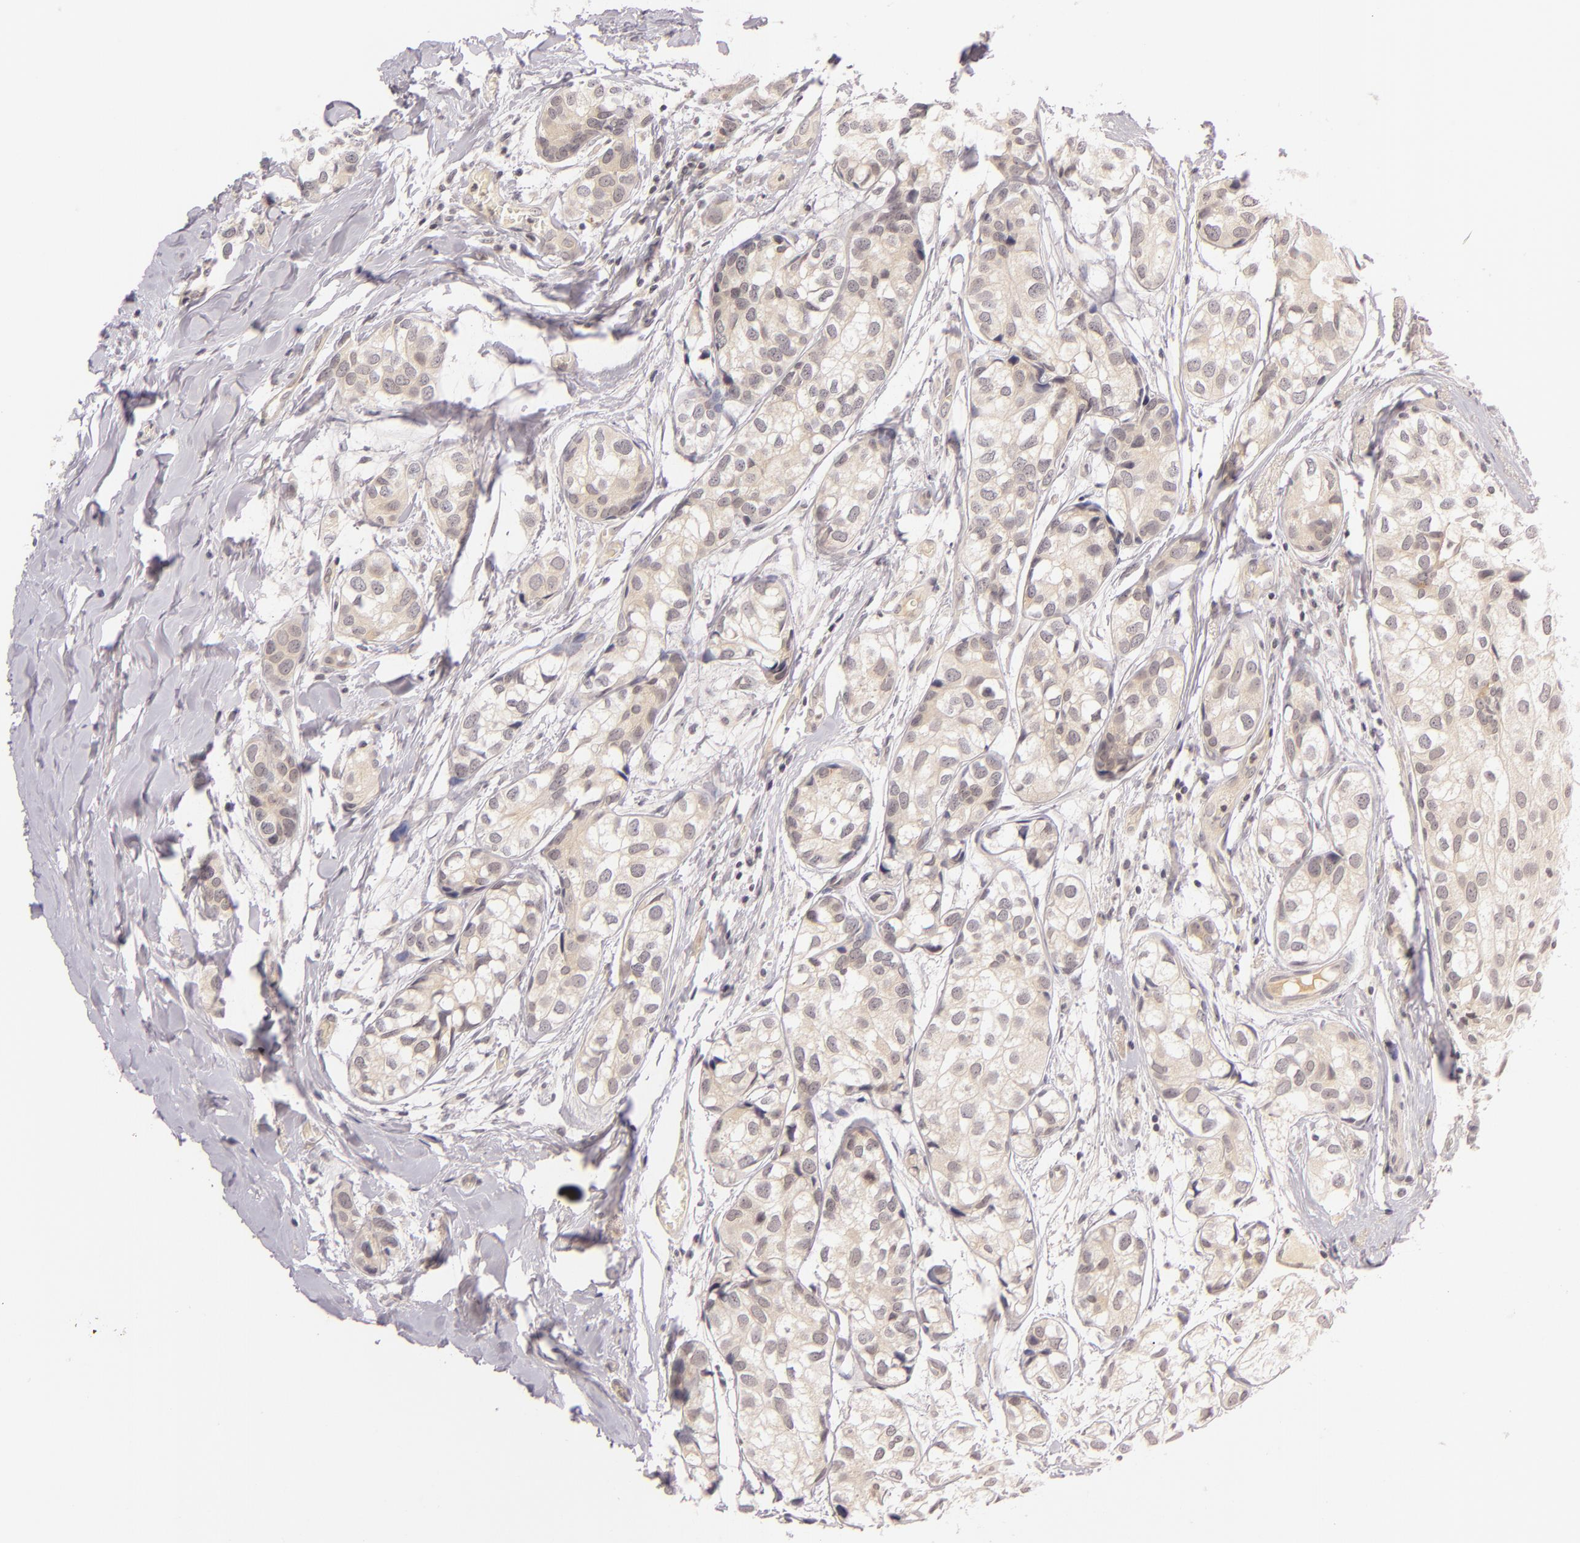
{"staining": {"intensity": "weak", "quantity": ">75%", "location": "cytoplasmic/membranous"}, "tissue": "breast cancer", "cell_type": "Tumor cells", "image_type": "cancer", "snomed": [{"axis": "morphology", "description": "Duct carcinoma"}, {"axis": "topography", "description": "Breast"}], "caption": "Breast cancer (infiltrating ductal carcinoma) tissue demonstrates weak cytoplasmic/membranous positivity in about >75% of tumor cells (DAB = brown stain, brightfield microscopy at high magnification).", "gene": "CASP8", "patient": {"sex": "female", "age": 68}}